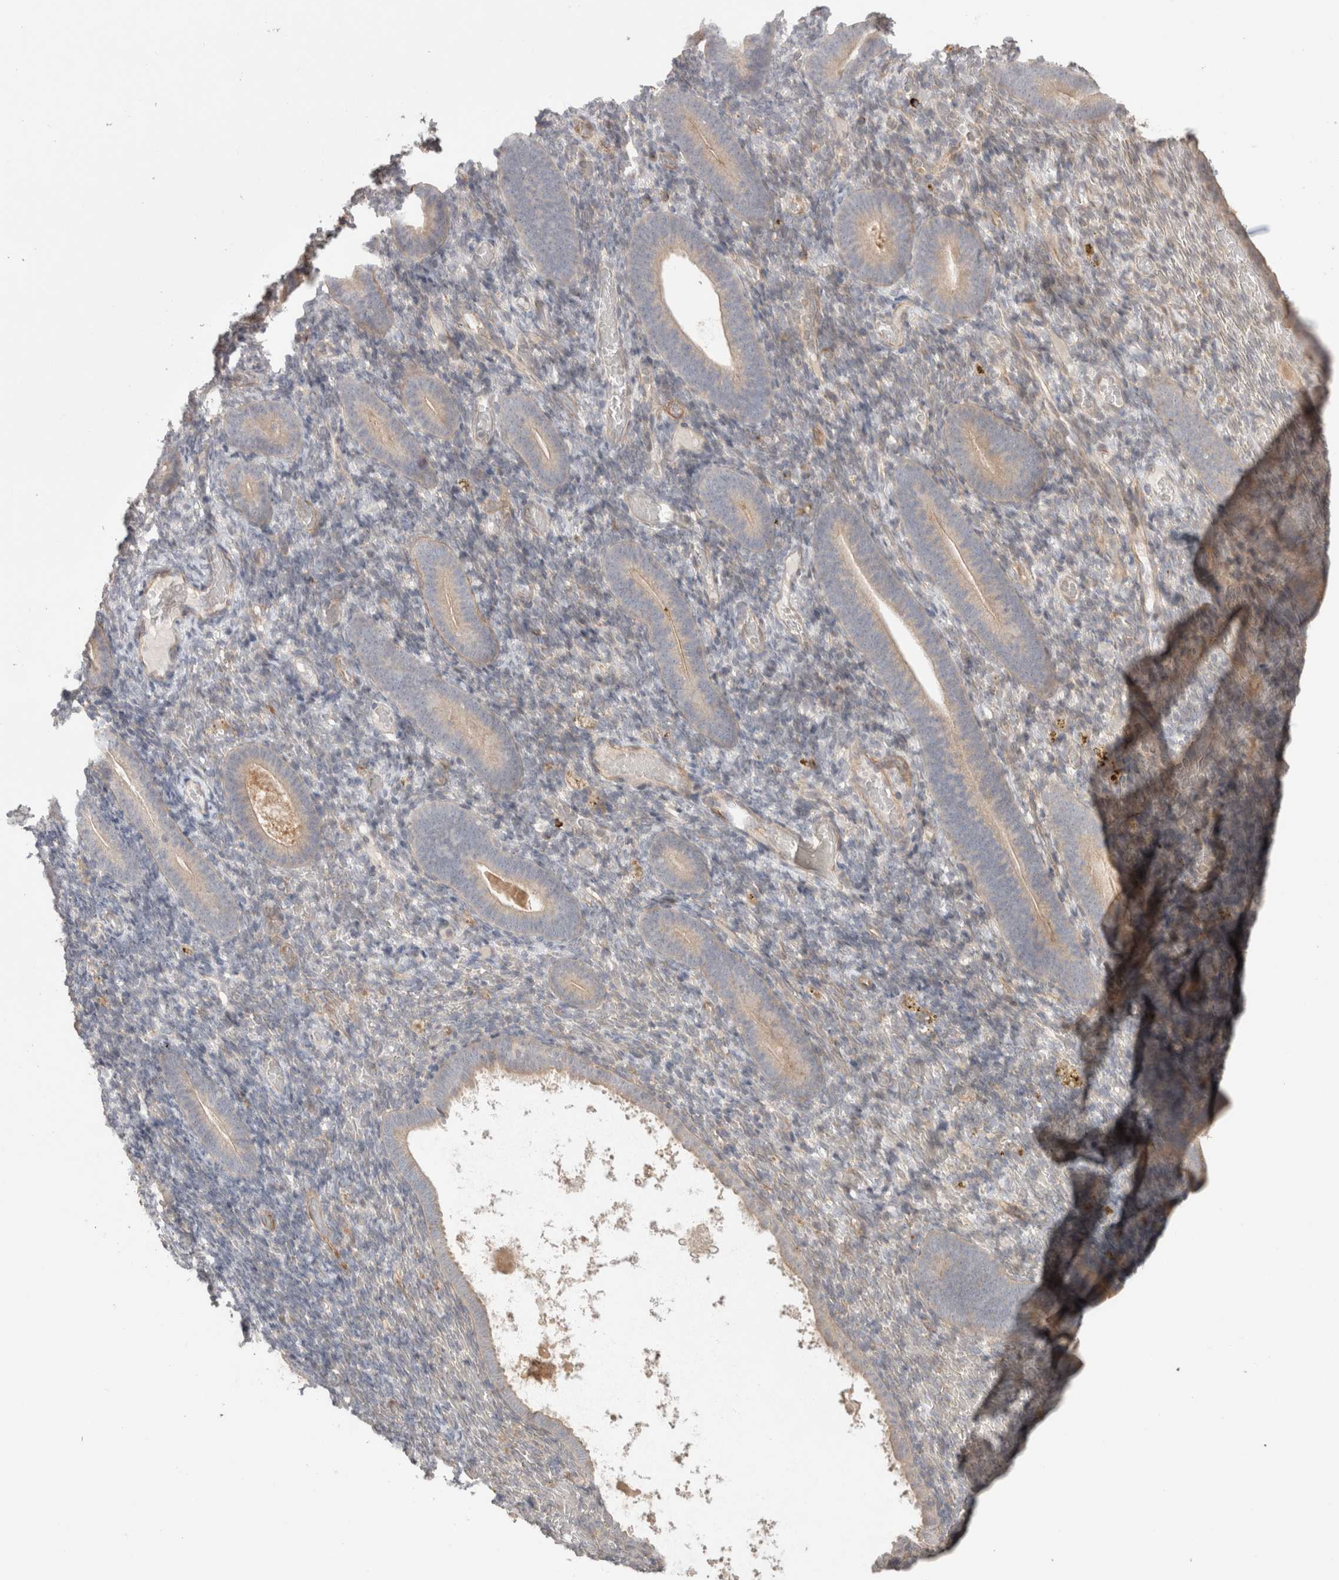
{"staining": {"intensity": "negative", "quantity": "none", "location": "none"}, "tissue": "endometrium", "cell_type": "Cells in endometrial stroma", "image_type": "normal", "snomed": [{"axis": "morphology", "description": "Normal tissue, NOS"}, {"axis": "topography", "description": "Endometrium"}], "caption": "This image is of normal endometrium stained with IHC to label a protein in brown with the nuclei are counter-stained blue. There is no positivity in cells in endometrial stroma.", "gene": "HSPG2", "patient": {"sex": "female", "age": 51}}